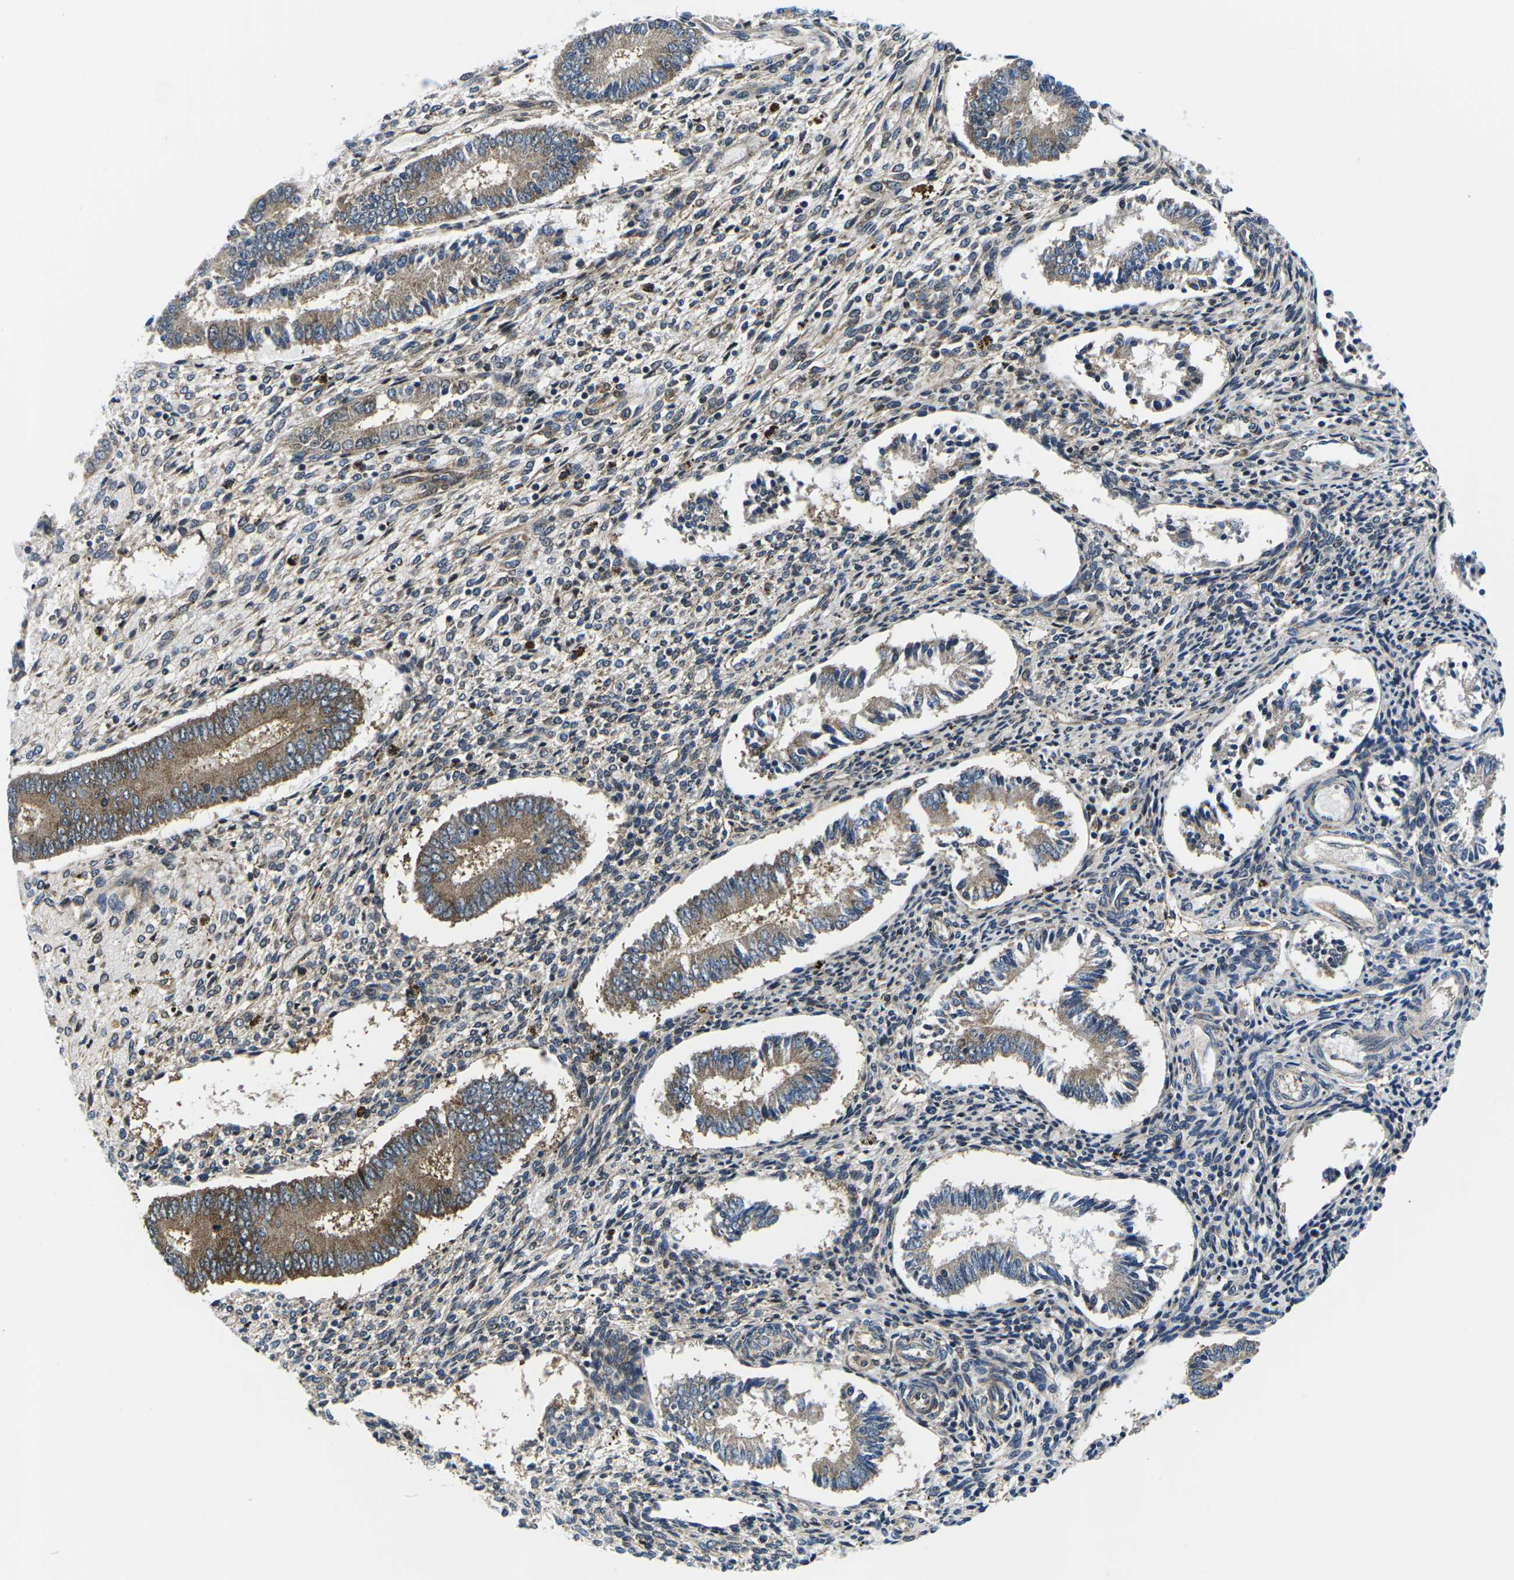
{"staining": {"intensity": "weak", "quantity": "25%-75%", "location": "cytoplasmic/membranous"}, "tissue": "endometrium", "cell_type": "Cells in endometrial stroma", "image_type": "normal", "snomed": [{"axis": "morphology", "description": "Normal tissue, NOS"}, {"axis": "topography", "description": "Endometrium"}], "caption": "Immunohistochemical staining of normal endometrium shows weak cytoplasmic/membranous protein staining in about 25%-75% of cells in endometrial stroma. (IHC, brightfield microscopy, high magnification).", "gene": "EIF4E", "patient": {"sex": "female", "age": 42}}